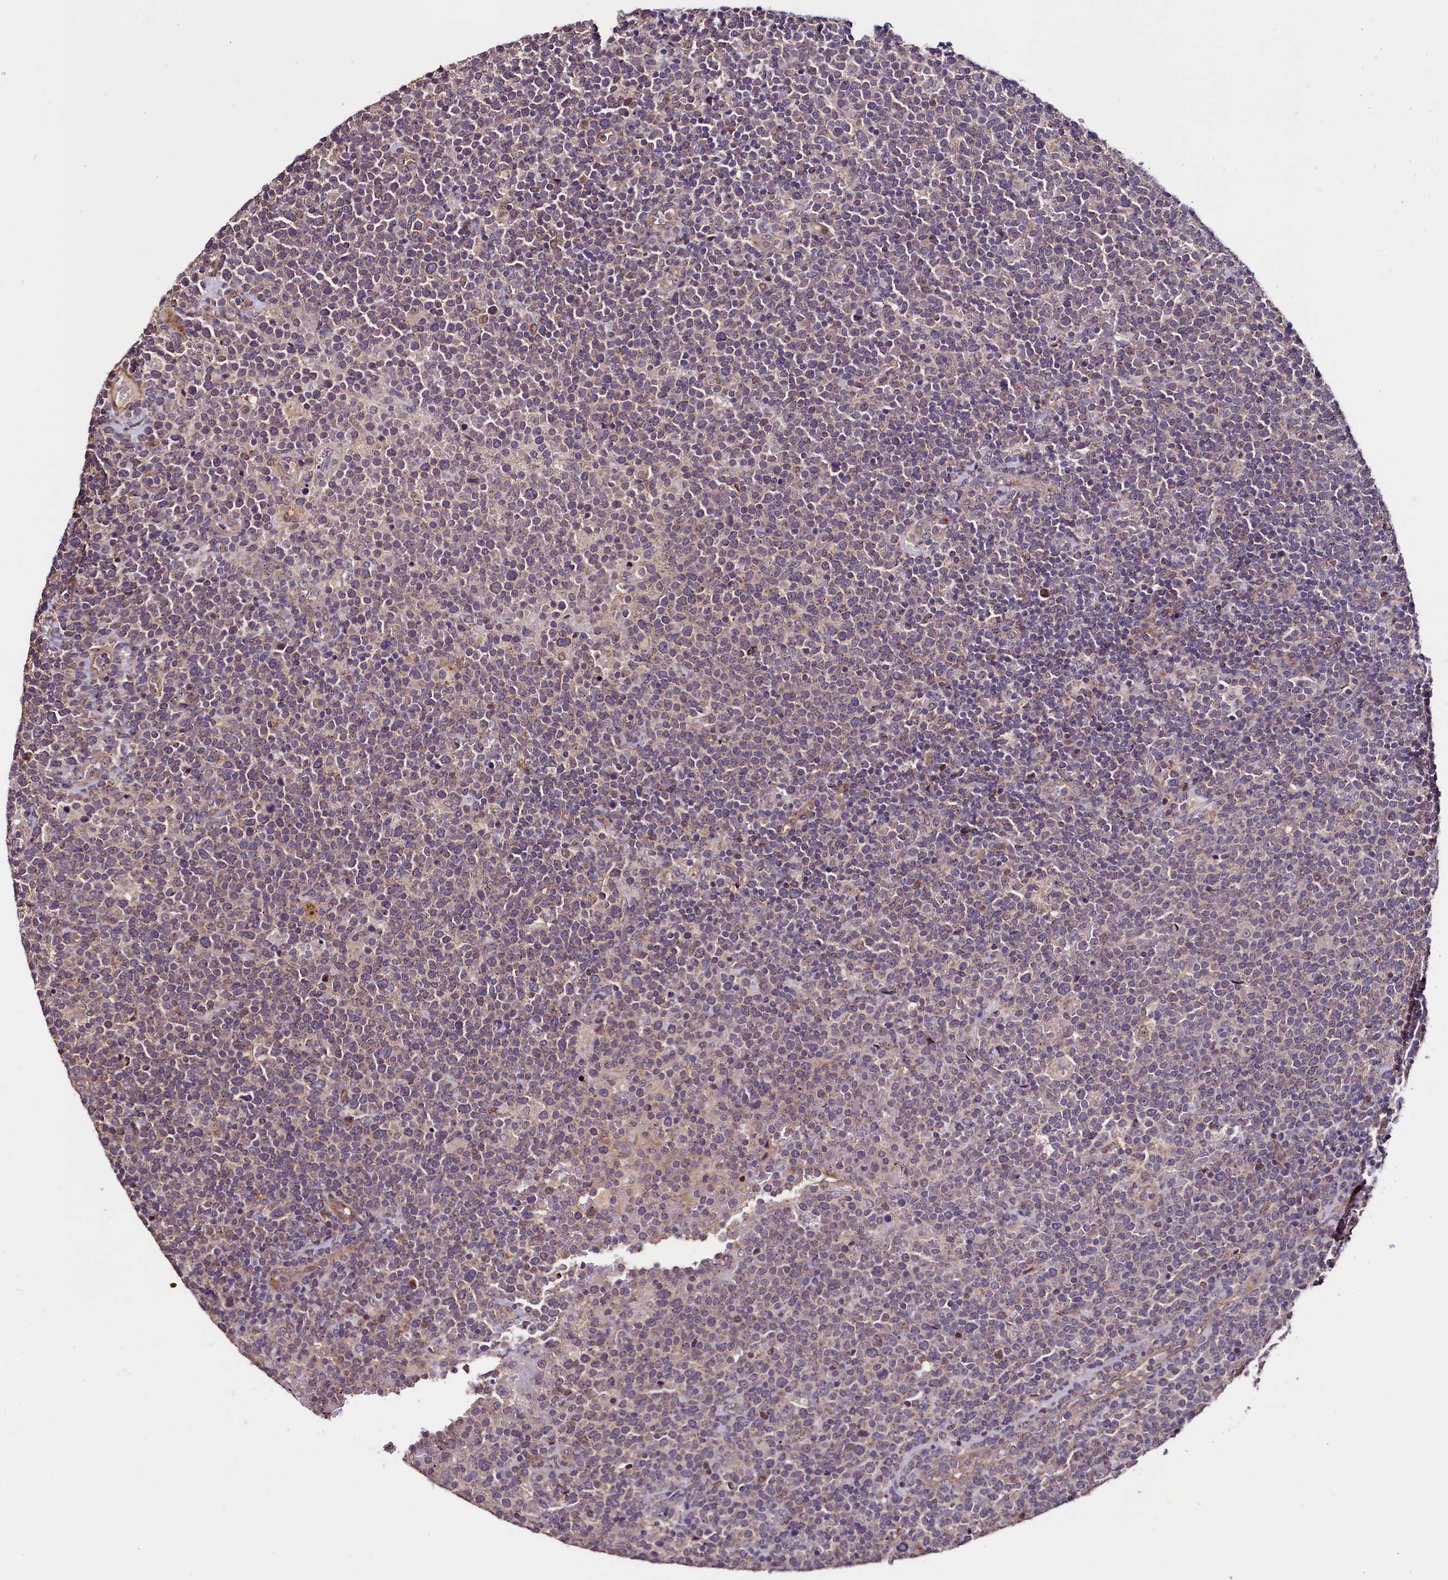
{"staining": {"intensity": "weak", "quantity": "<25%", "location": "cytoplasmic/membranous"}, "tissue": "lymphoma", "cell_type": "Tumor cells", "image_type": "cancer", "snomed": [{"axis": "morphology", "description": "Malignant lymphoma, non-Hodgkin's type, High grade"}, {"axis": "topography", "description": "Lymph node"}], "caption": "Immunohistochemistry (IHC) of high-grade malignant lymphoma, non-Hodgkin's type displays no expression in tumor cells.", "gene": "PALM", "patient": {"sex": "male", "age": 61}}